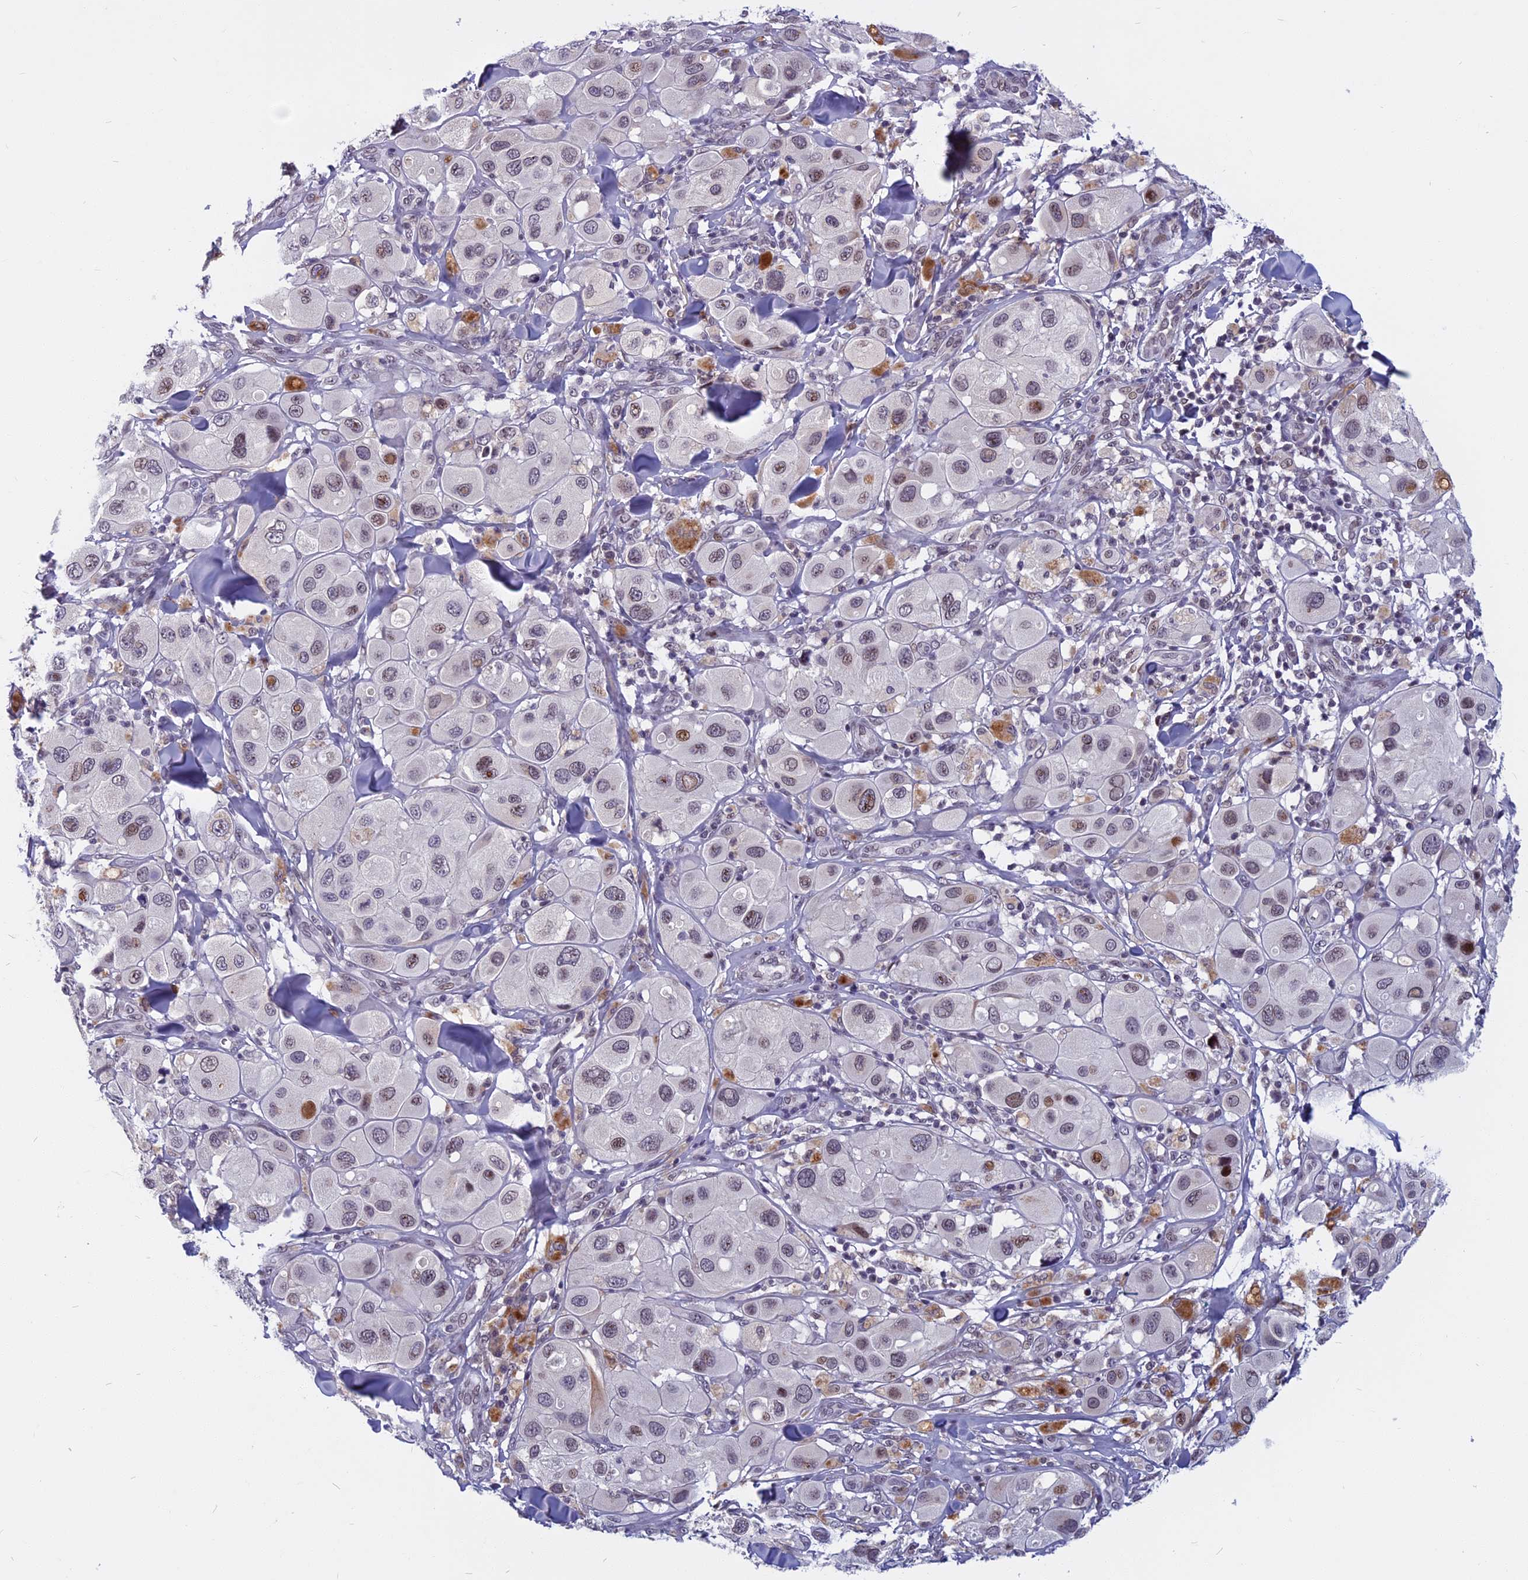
{"staining": {"intensity": "moderate", "quantity": "<25%", "location": "nuclear"}, "tissue": "melanoma", "cell_type": "Tumor cells", "image_type": "cancer", "snomed": [{"axis": "morphology", "description": "Malignant melanoma, Metastatic site"}, {"axis": "topography", "description": "Skin"}], "caption": "This image displays melanoma stained with immunohistochemistry to label a protein in brown. The nuclear of tumor cells show moderate positivity for the protein. Nuclei are counter-stained blue.", "gene": "CDC7", "patient": {"sex": "male", "age": 41}}